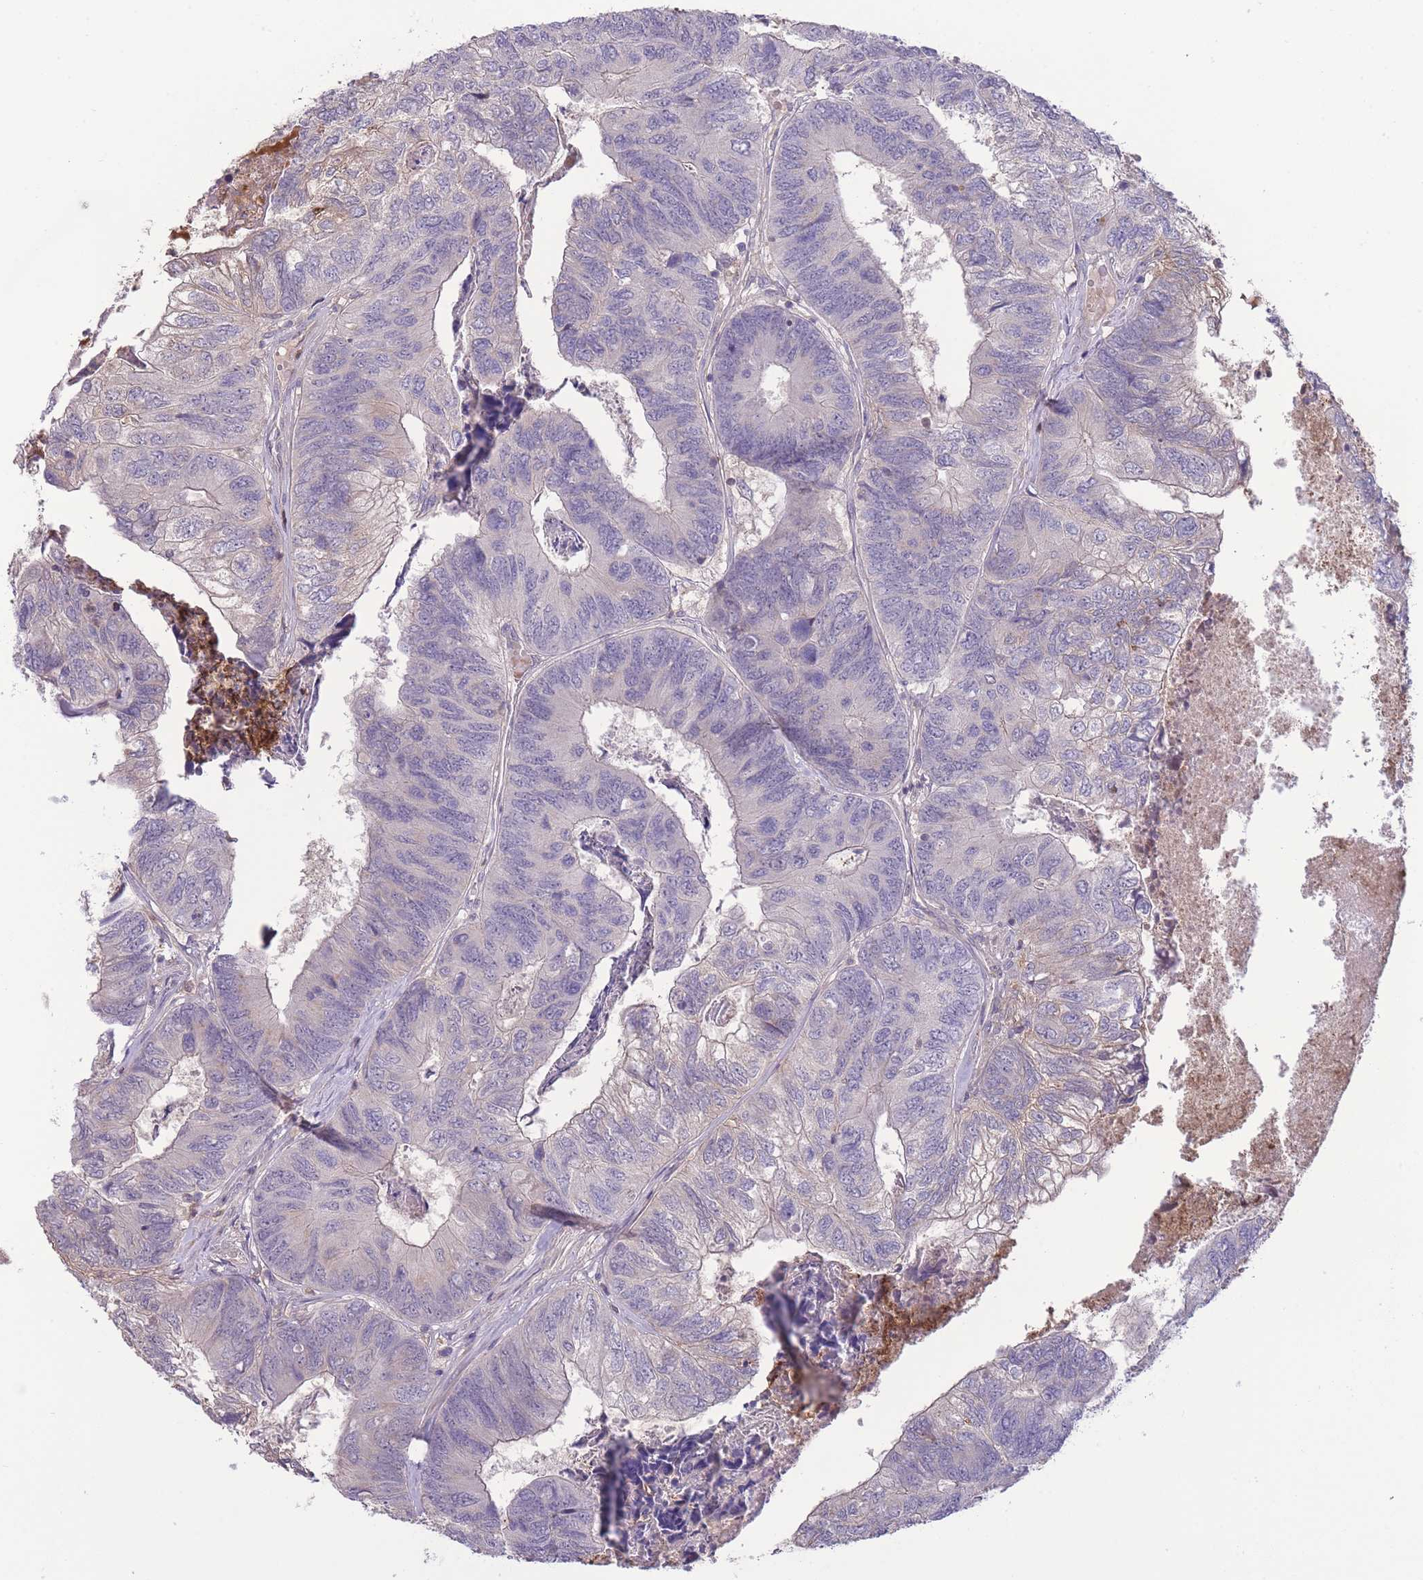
{"staining": {"intensity": "negative", "quantity": "none", "location": "none"}, "tissue": "colorectal cancer", "cell_type": "Tumor cells", "image_type": "cancer", "snomed": [{"axis": "morphology", "description": "Adenocarcinoma, NOS"}, {"axis": "topography", "description": "Colon"}], "caption": "Protein analysis of colorectal cancer (adenocarcinoma) exhibits no significant positivity in tumor cells. (Brightfield microscopy of DAB immunohistochemistry (IHC) at high magnification).", "gene": "ZNF304", "patient": {"sex": "female", "age": 67}}